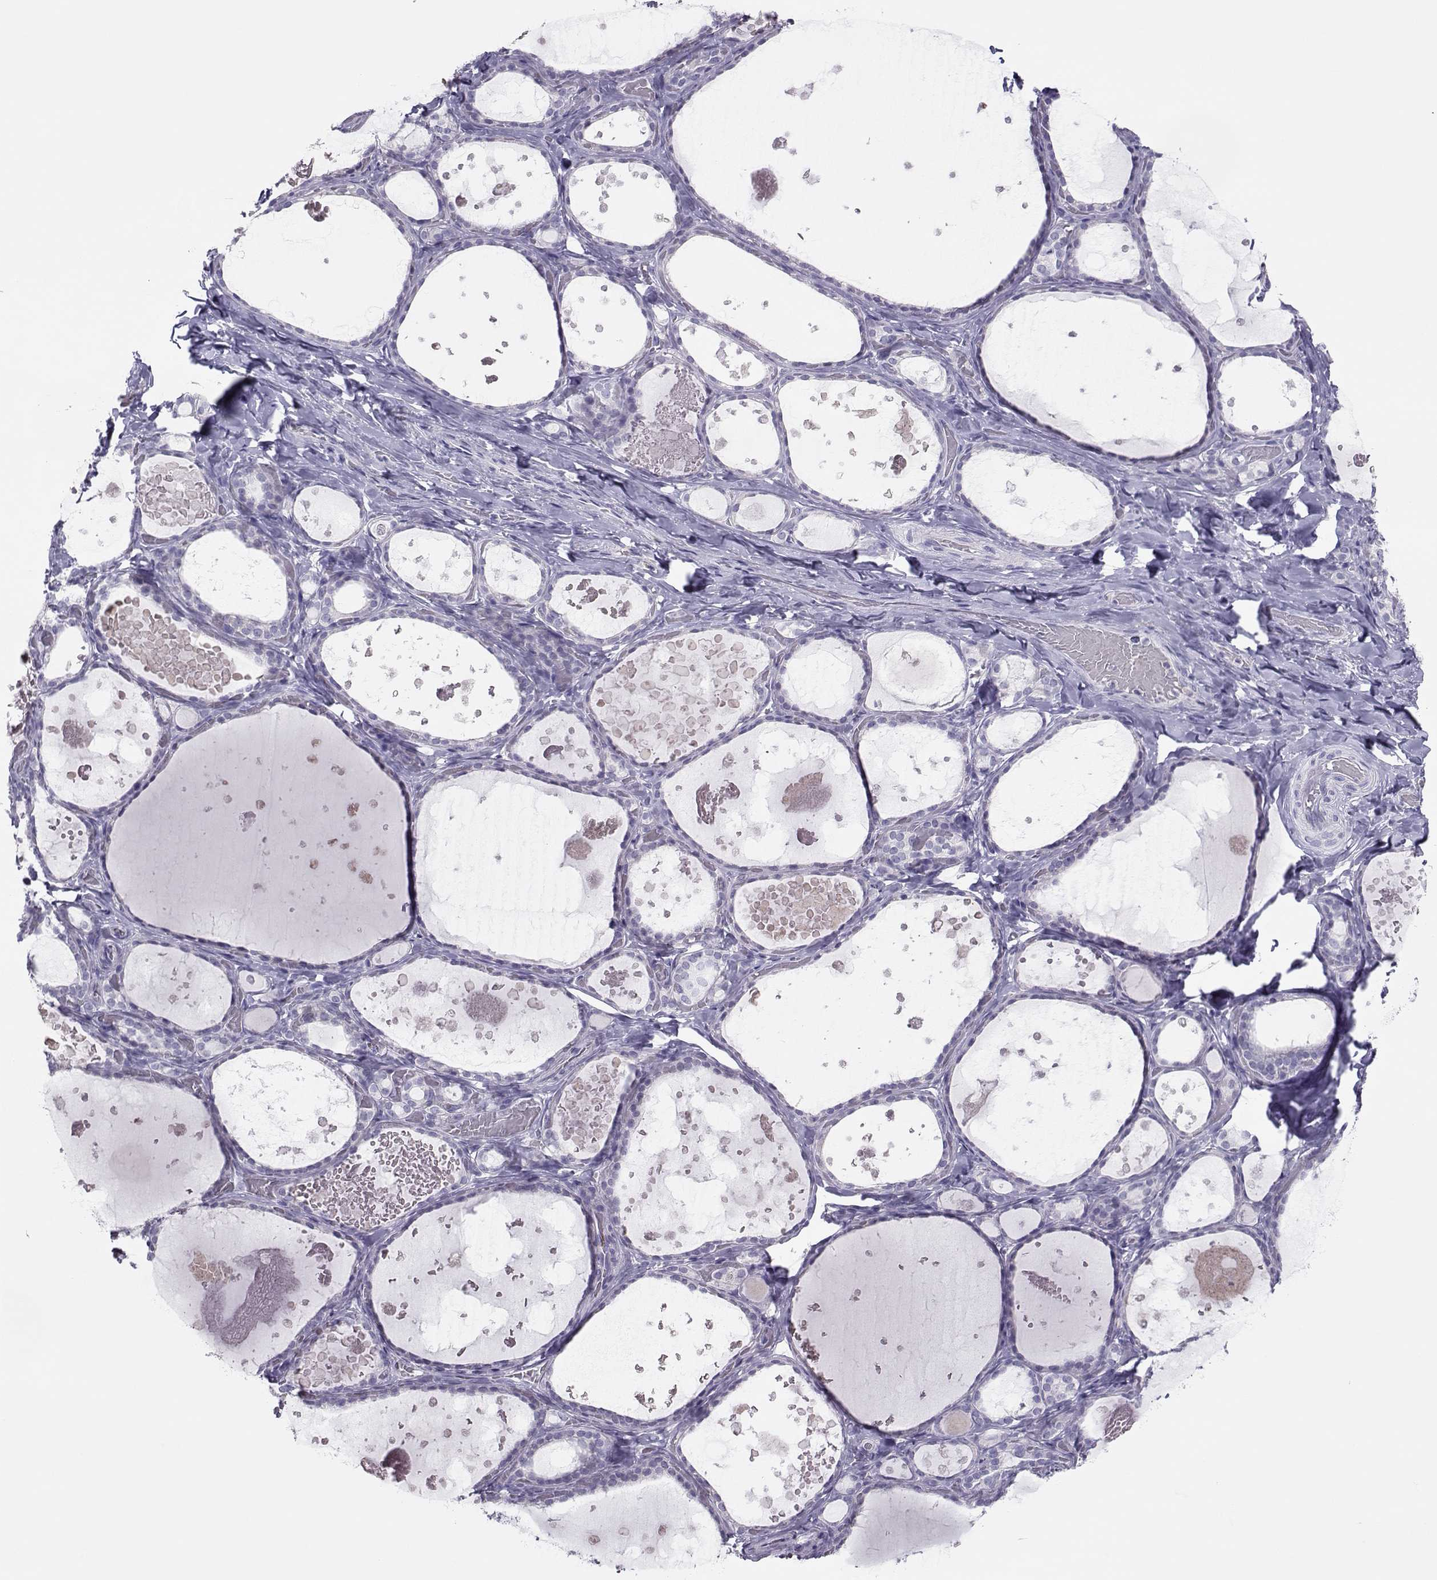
{"staining": {"intensity": "negative", "quantity": "none", "location": "none"}, "tissue": "thyroid gland", "cell_type": "Glandular cells", "image_type": "normal", "snomed": [{"axis": "morphology", "description": "Normal tissue, NOS"}, {"axis": "topography", "description": "Thyroid gland"}], "caption": "This is an immunohistochemistry photomicrograph of normal human thyroid gland. There is no staining in glandular cells.", "gene": "TRPM7", "patient": {"sex": "female", "age": 56}}